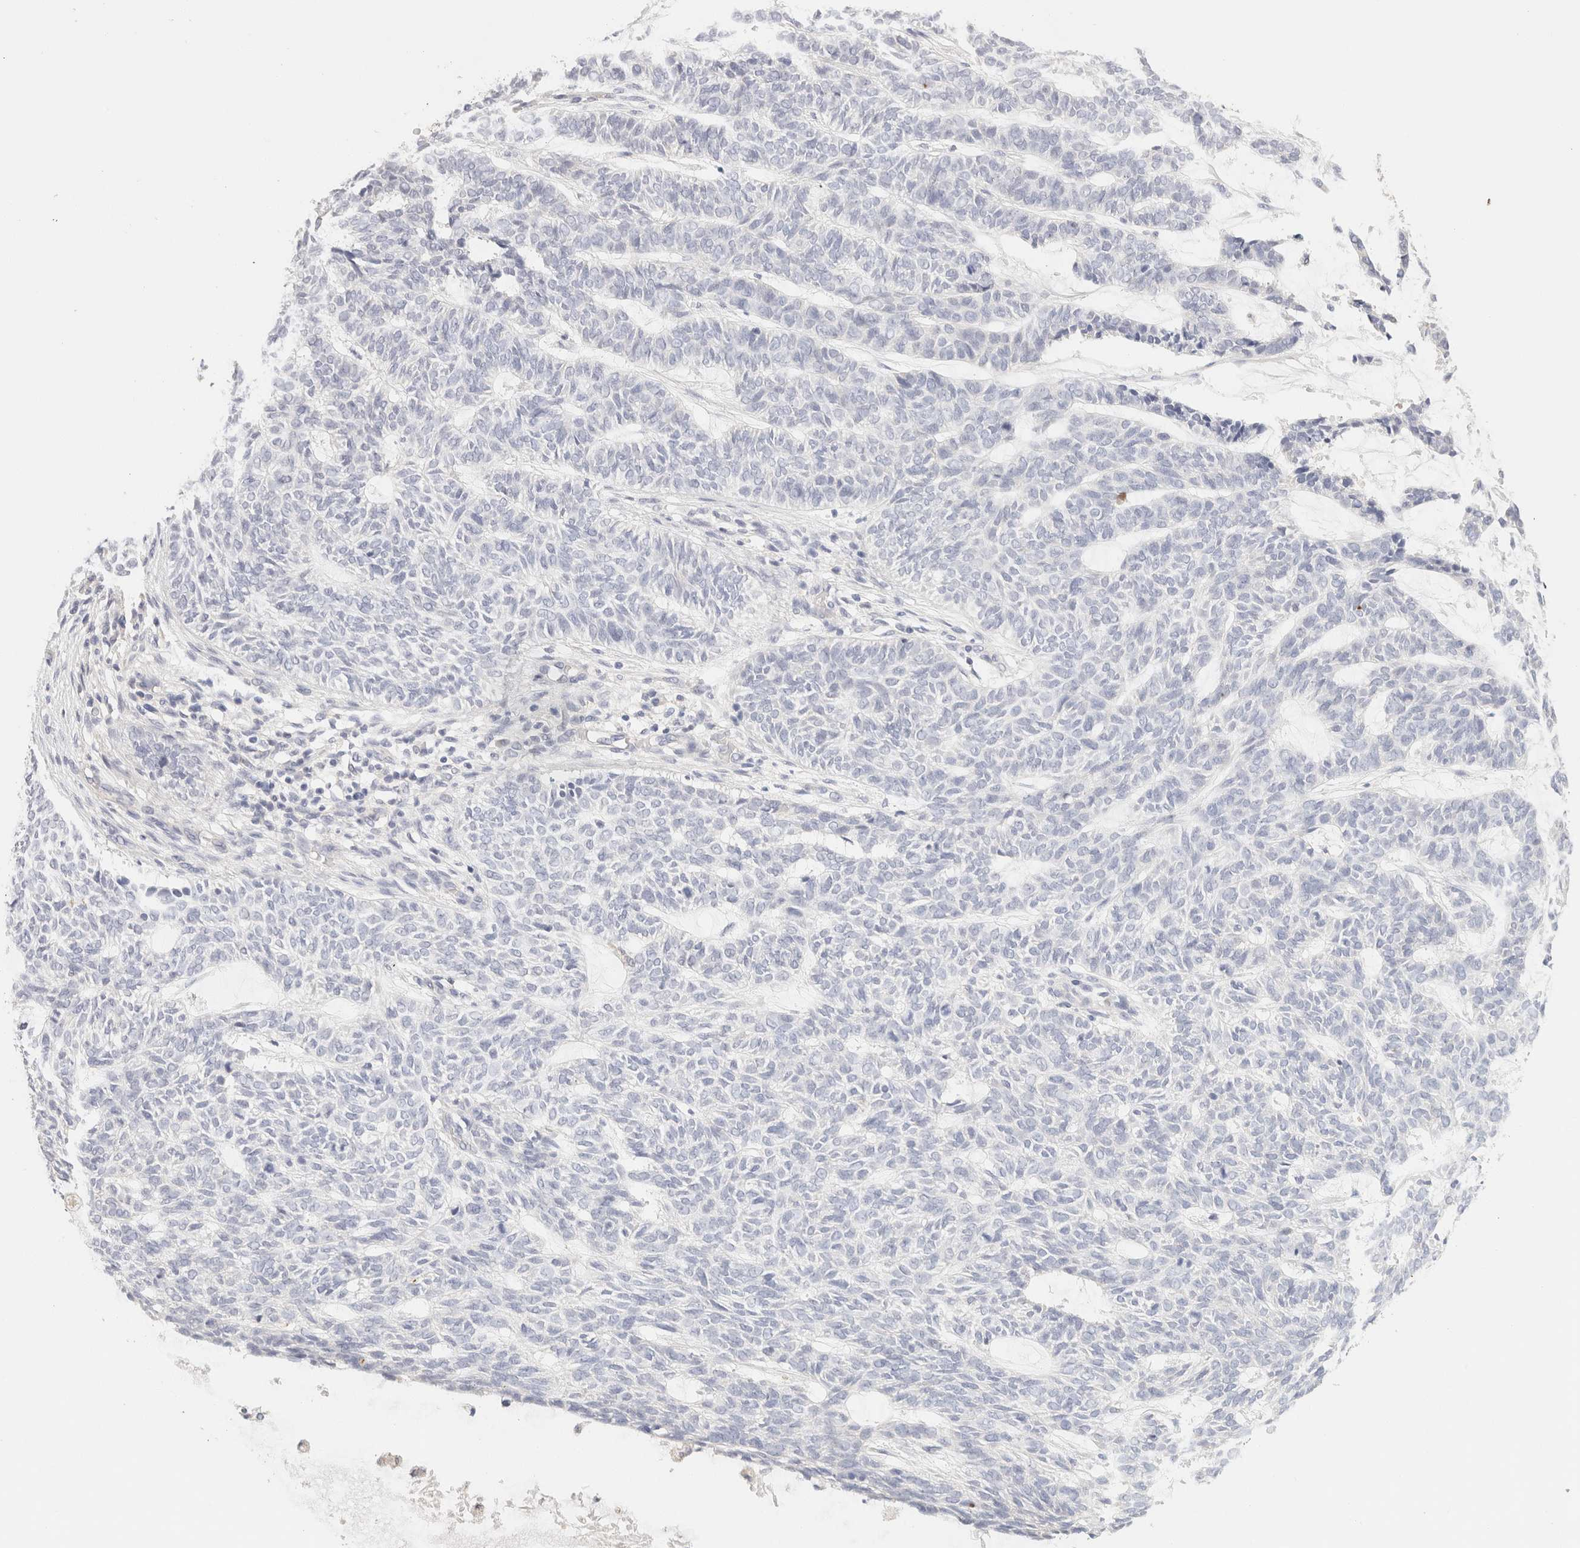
{"staining": {"intensity": "negative", "quantity": "none", "location": "none"}, "tissue": "skin cancer", "cell_type": "Tumor cells", "image_type": "cancer", "snomed": [{"axis": "morphology", "description": "Basal cell carcinoma"}, {"axis": "topography", "description": "Skin"}], "caption": "IHC micrograph of human skin cancer stained for a protein (brown), which reveals no staining in tumor cells. (DAB immunohistochemistry, high magnification).", "gene": "SCGB2A2", "patient": {"sex": "male", "age": 87}}